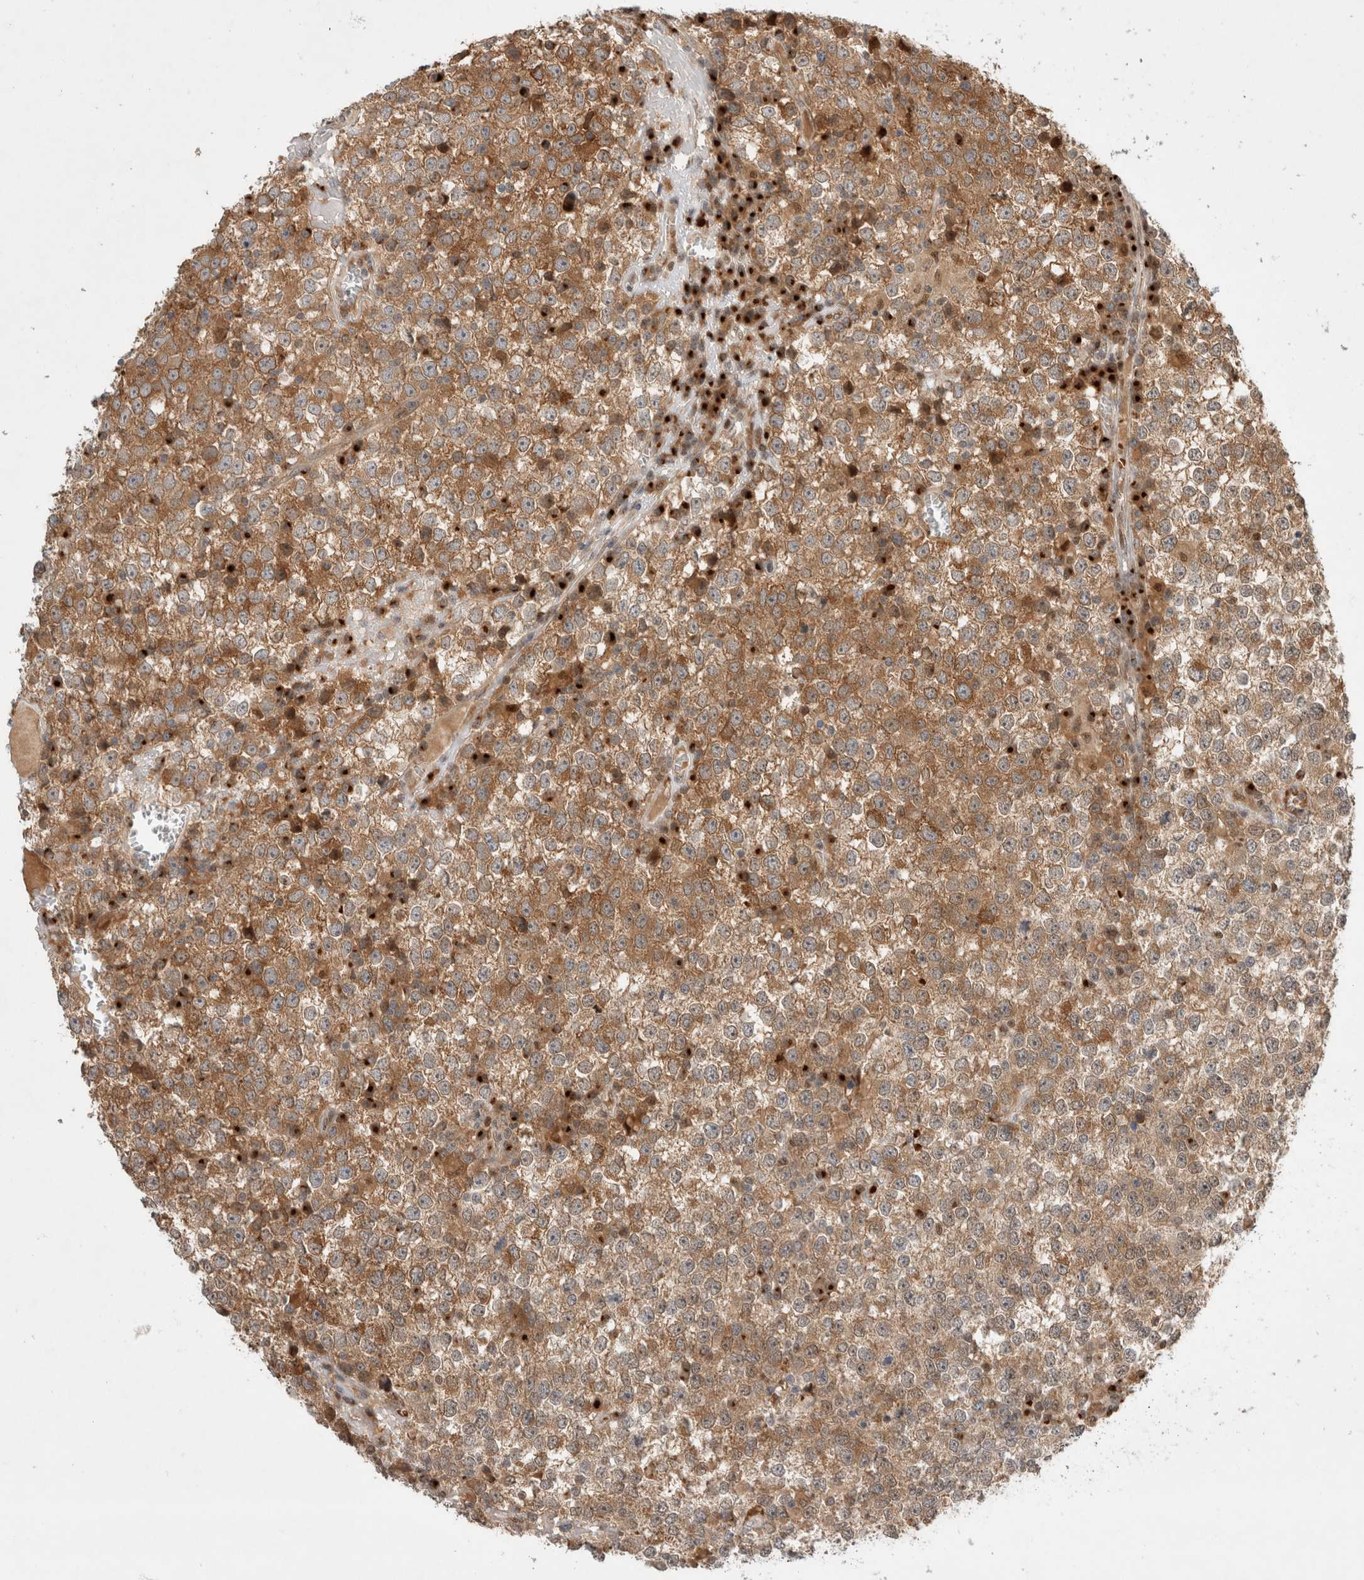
{"staining": {"intensity": "moderate", "quantity": ">75%", "location": "cytoplasmic/membranous"}, "tissue": "testis cancer", "cell_type": "Tumor cells", "image_type": "cancer", "snomed": [{"axis": "morphology", "description": "Seminoma, NOS"}, {"axis": "topography", "description": "Testis"}], "caption": "The immunohistochemical stain labels moderate cytoplasmic/membranous positivity in tumor cells of testis cancer tissue.", "gene": "OTUD6B", "patient": {"sex": "male", "age": 65}}